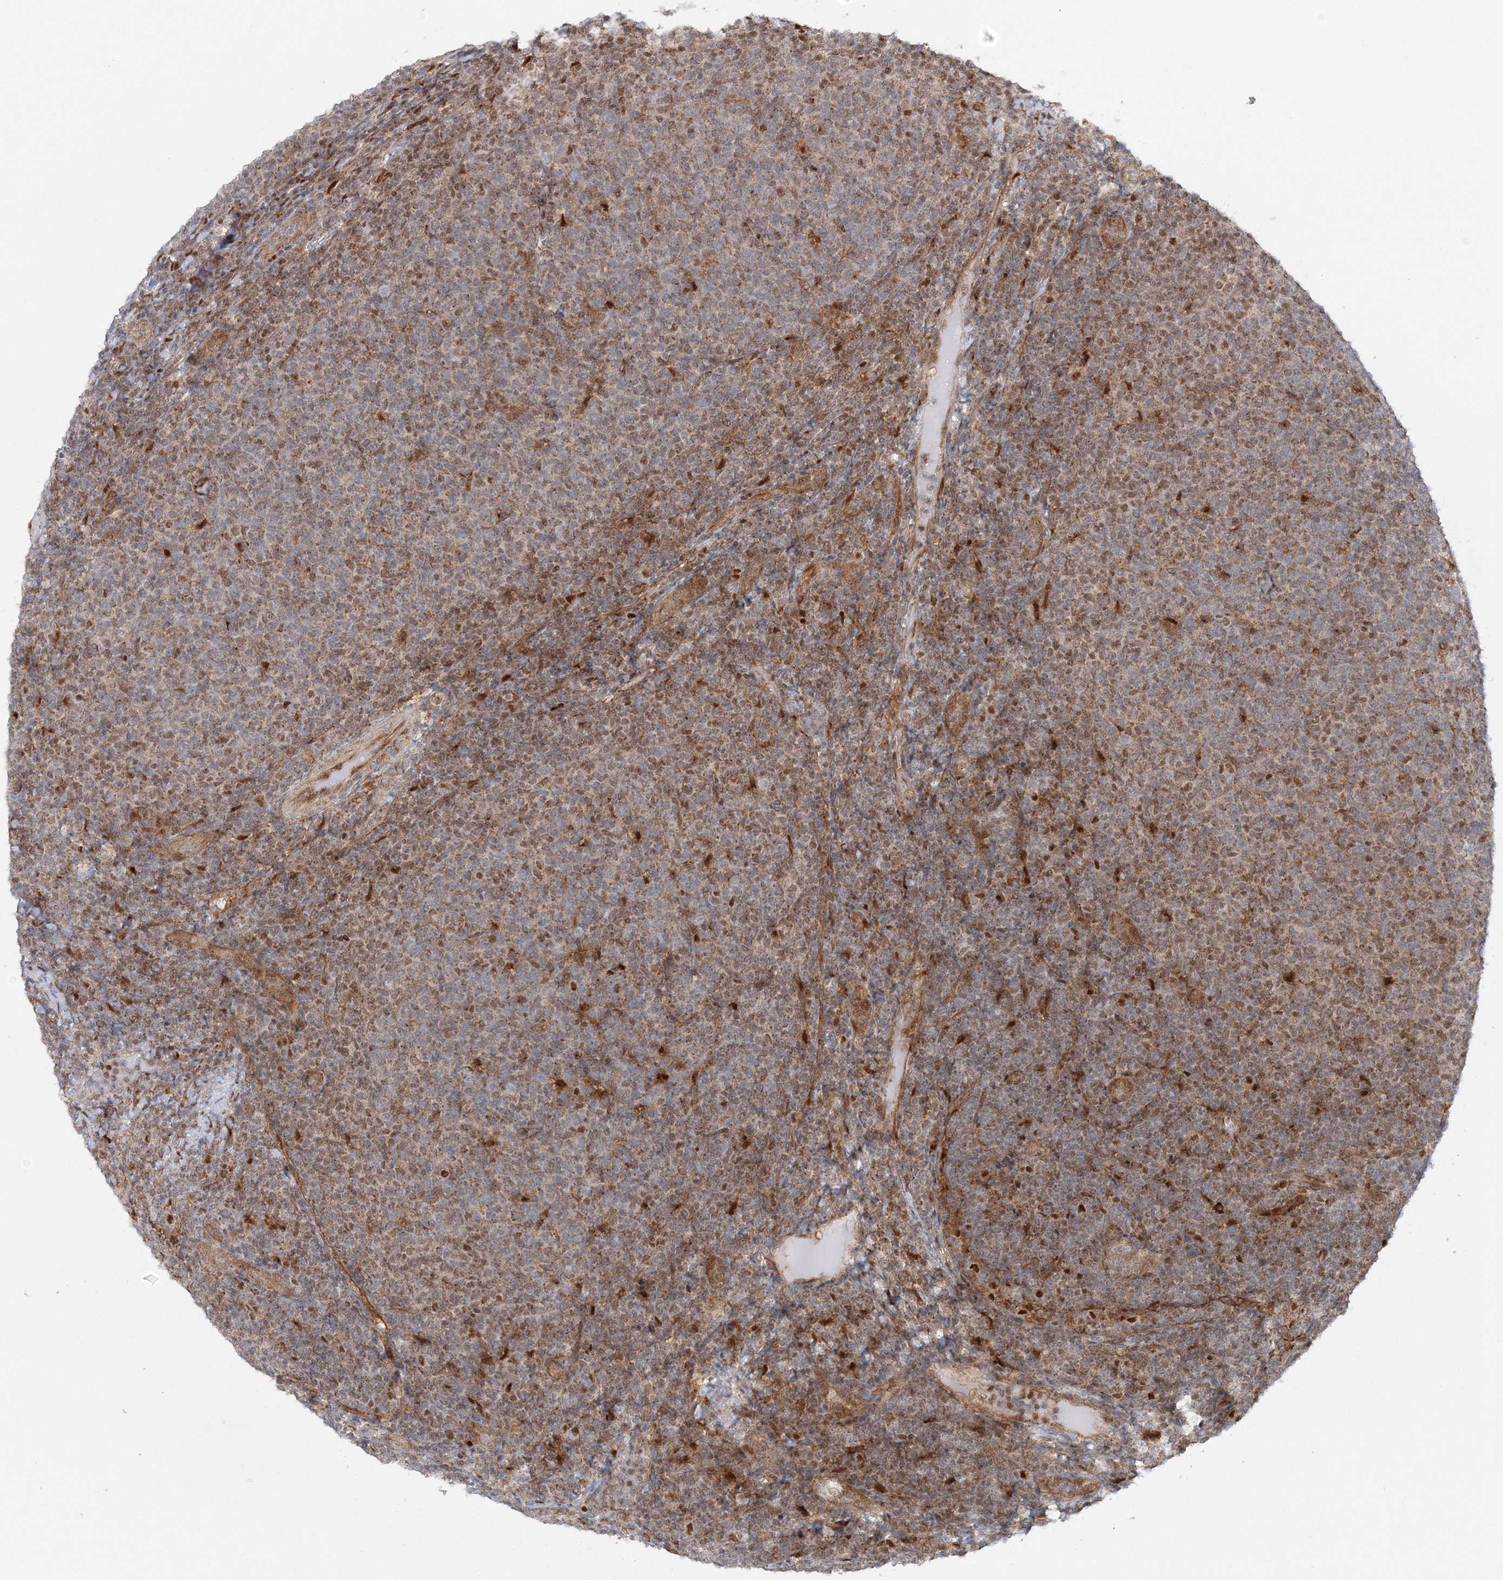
{"staining": {"intensity": "weak", "quantity": "<25%", "location": "cytoplasmic/membranous"}, "tissue": "lymphoma", "cell_type": "Tumor cells", "image_type": "cancer", "snomed": [{"axis": "morphology", "description": "Malignant lymphoma, non-Hodgkin's type, Low grade"}, {"axis": "topography", "description": "Lymph node"}], "caption": "Immunohistochemical staining of lymphoma reveals no significant staining in tumor cells.", "gene": "RAB11FIP2", "patient": {"sex": "male", "age": 66}}